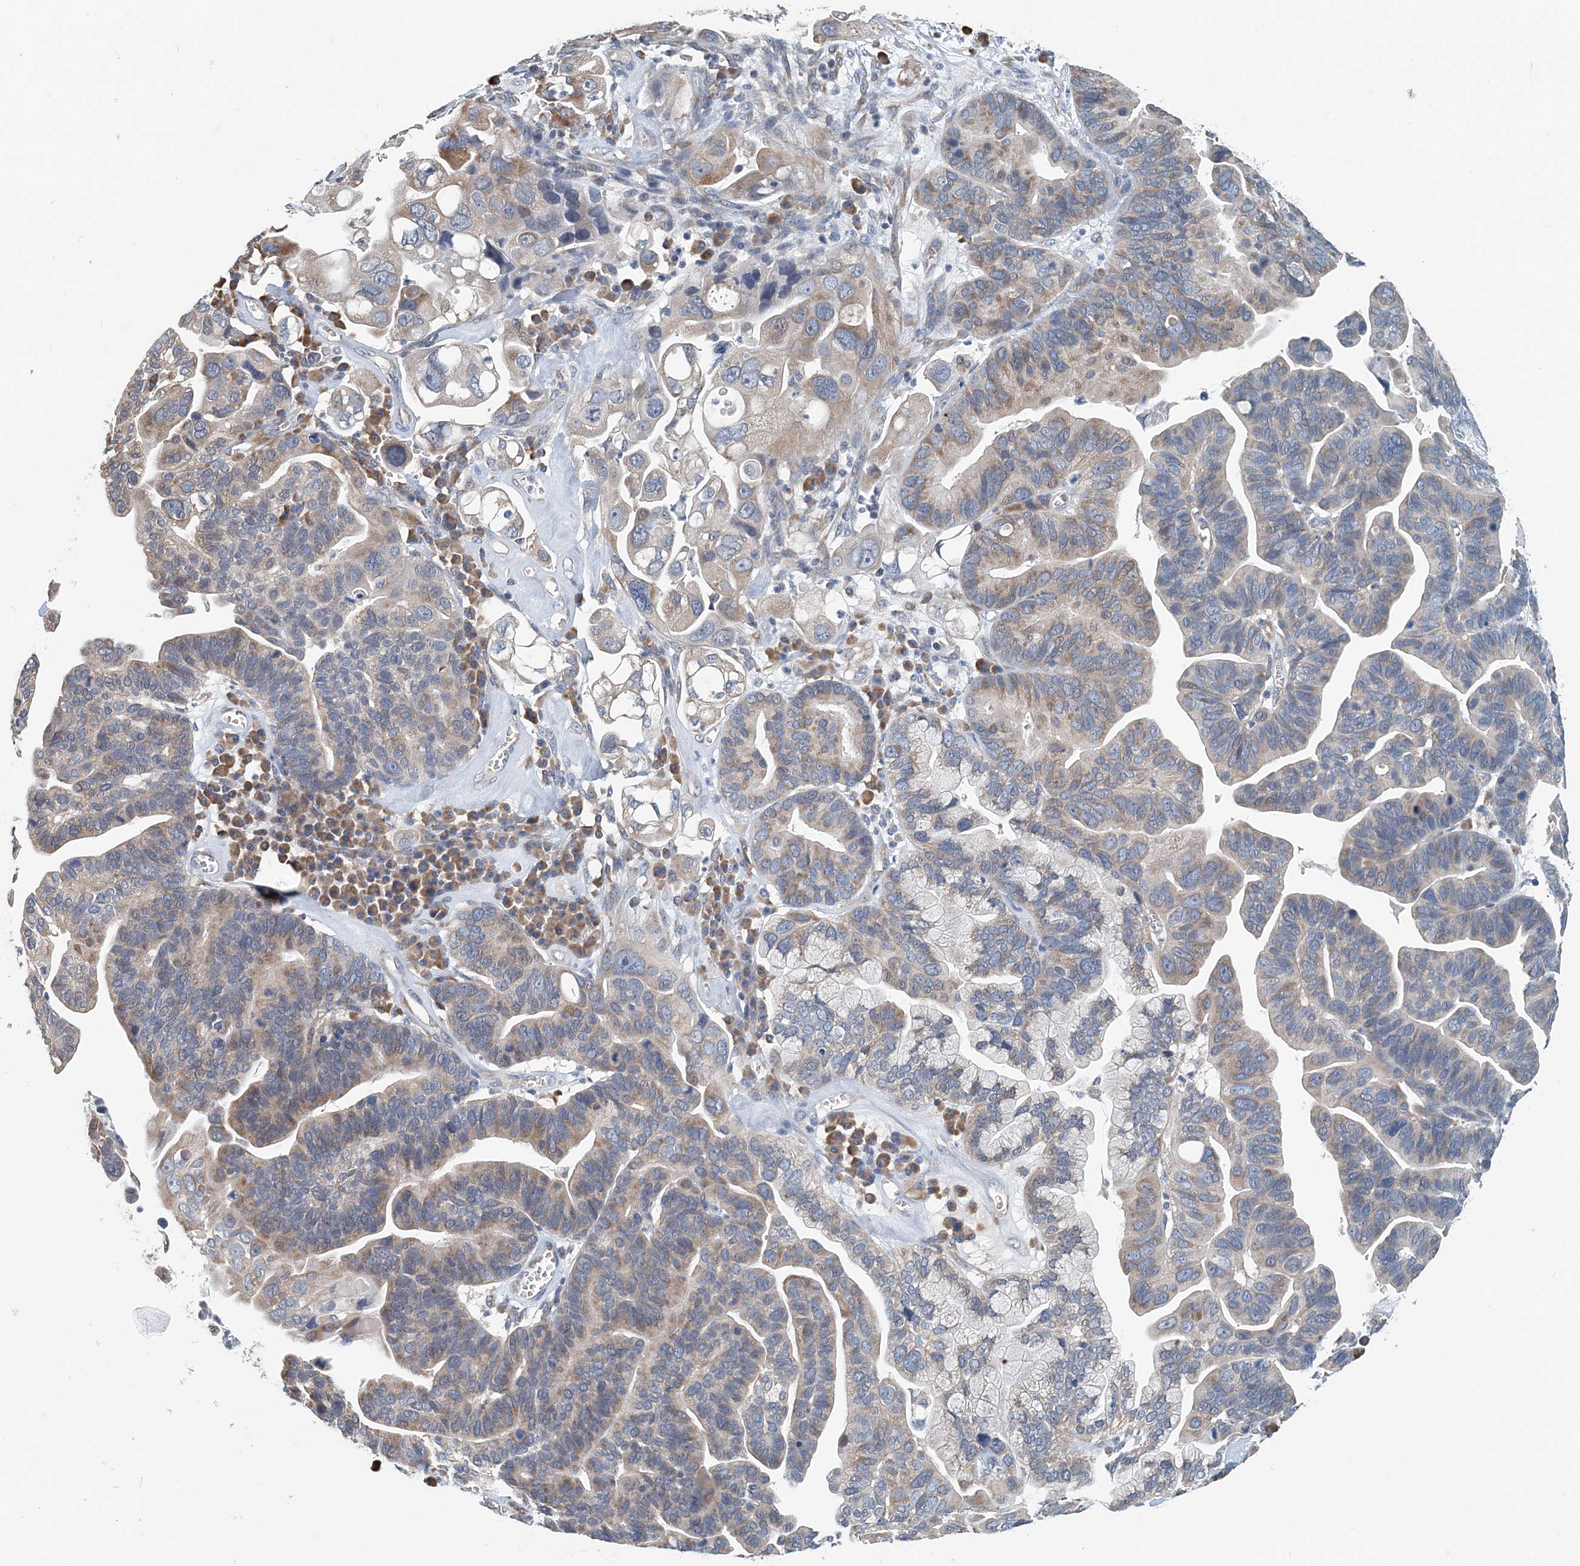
{"staining": {"intensity": "weak", "quantity": "25%-75%", "location": "cytoplasmic/membranous"}, "tissue": "ovarian cancer", "cell_type": "Tumor cells", "image_type": "cancer", "snomed": [{"axis": "morphology", "description": "Cystadenocarcinoma, serous, NOS"}, {"axis": "topography", "description": "Ovary"}], "caption": "This histopathology image shows immunohistochemistry staining of human ovarian serous cystadenocarcinoma, with low weak cytoplasmic/membranous expression in about 25%-75% of tumor cells.", "gene": "EEF1A2", "patient": {"sex": "female", "age": 56}}